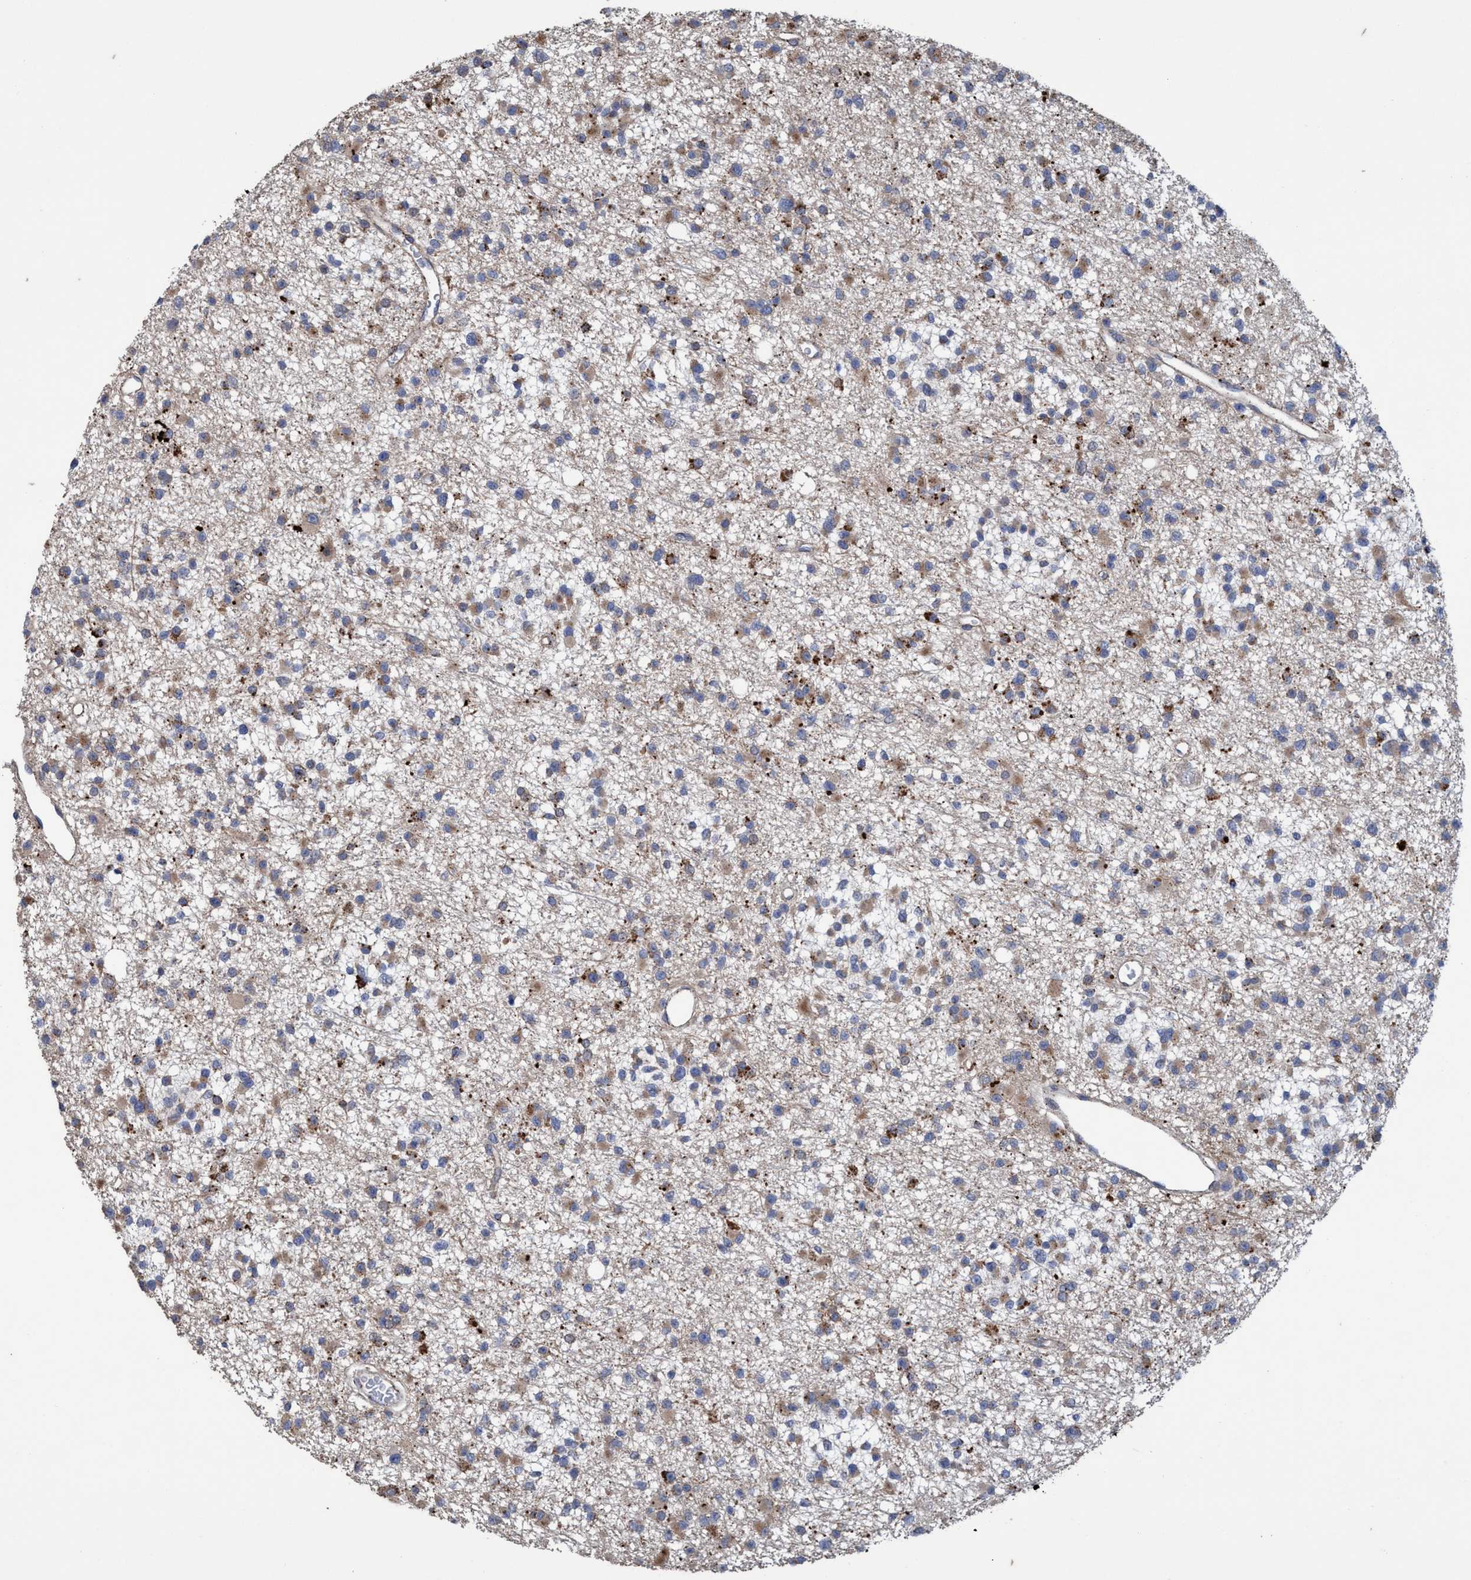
{"staining": {"intensity": "moderate", "quantity": ">75%", "location": "cytoplasmic/membranous"}, "tissue": "glioma", "cell_type": "Tumor cells", "image_type": "cancer", "snomed": [{"axis": "morphology", "description": "Glioma, malignant, Low grade"}, {"axis": "topography", "description": "Brain"}], "caption": "Glioma was stained to show a protein in brown. There is medium levels of moderate cytoplasmic/membranous expression in about >75% of tumor cells.", "gene": "BBS9", "patient": {"sex": "female", "age": 22}}